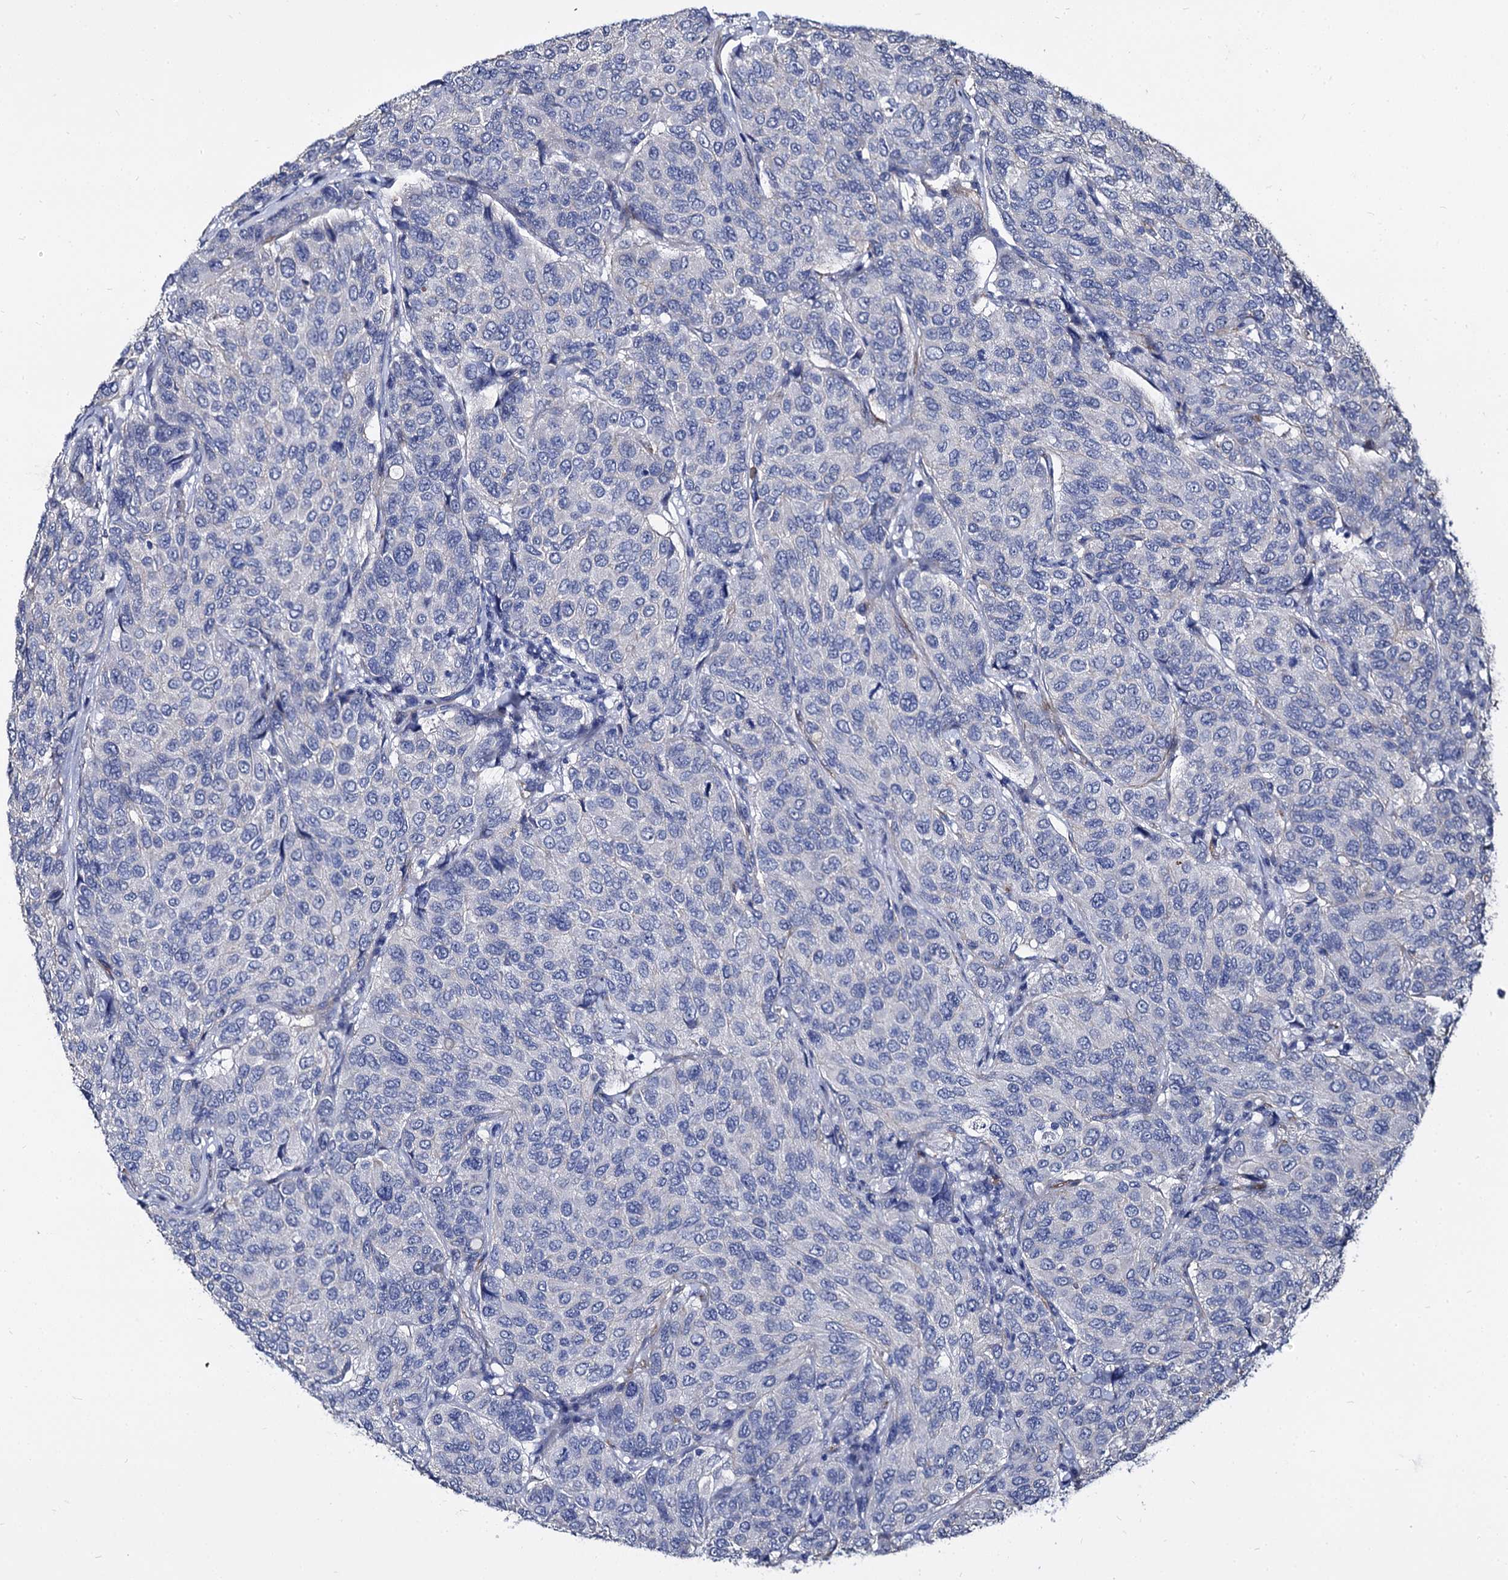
{"staining": {"intensity": "negative", "quantity": "none", "location": "none"}, "tissue": "breast cancer", "cell_type": "Tumor cells", "image_type": "cancer", "snomed": [{"axis": "morphology", "description": "Duct carcinoma"}, {"axis": "topography", "description": "Breast"}], "caption": "Immunohistochemistry of human intraductal carcinoma (breast) shows no expression in tumor cells.", "gene": "CBFB", "patient": {"sex": "female", "age": 55}}